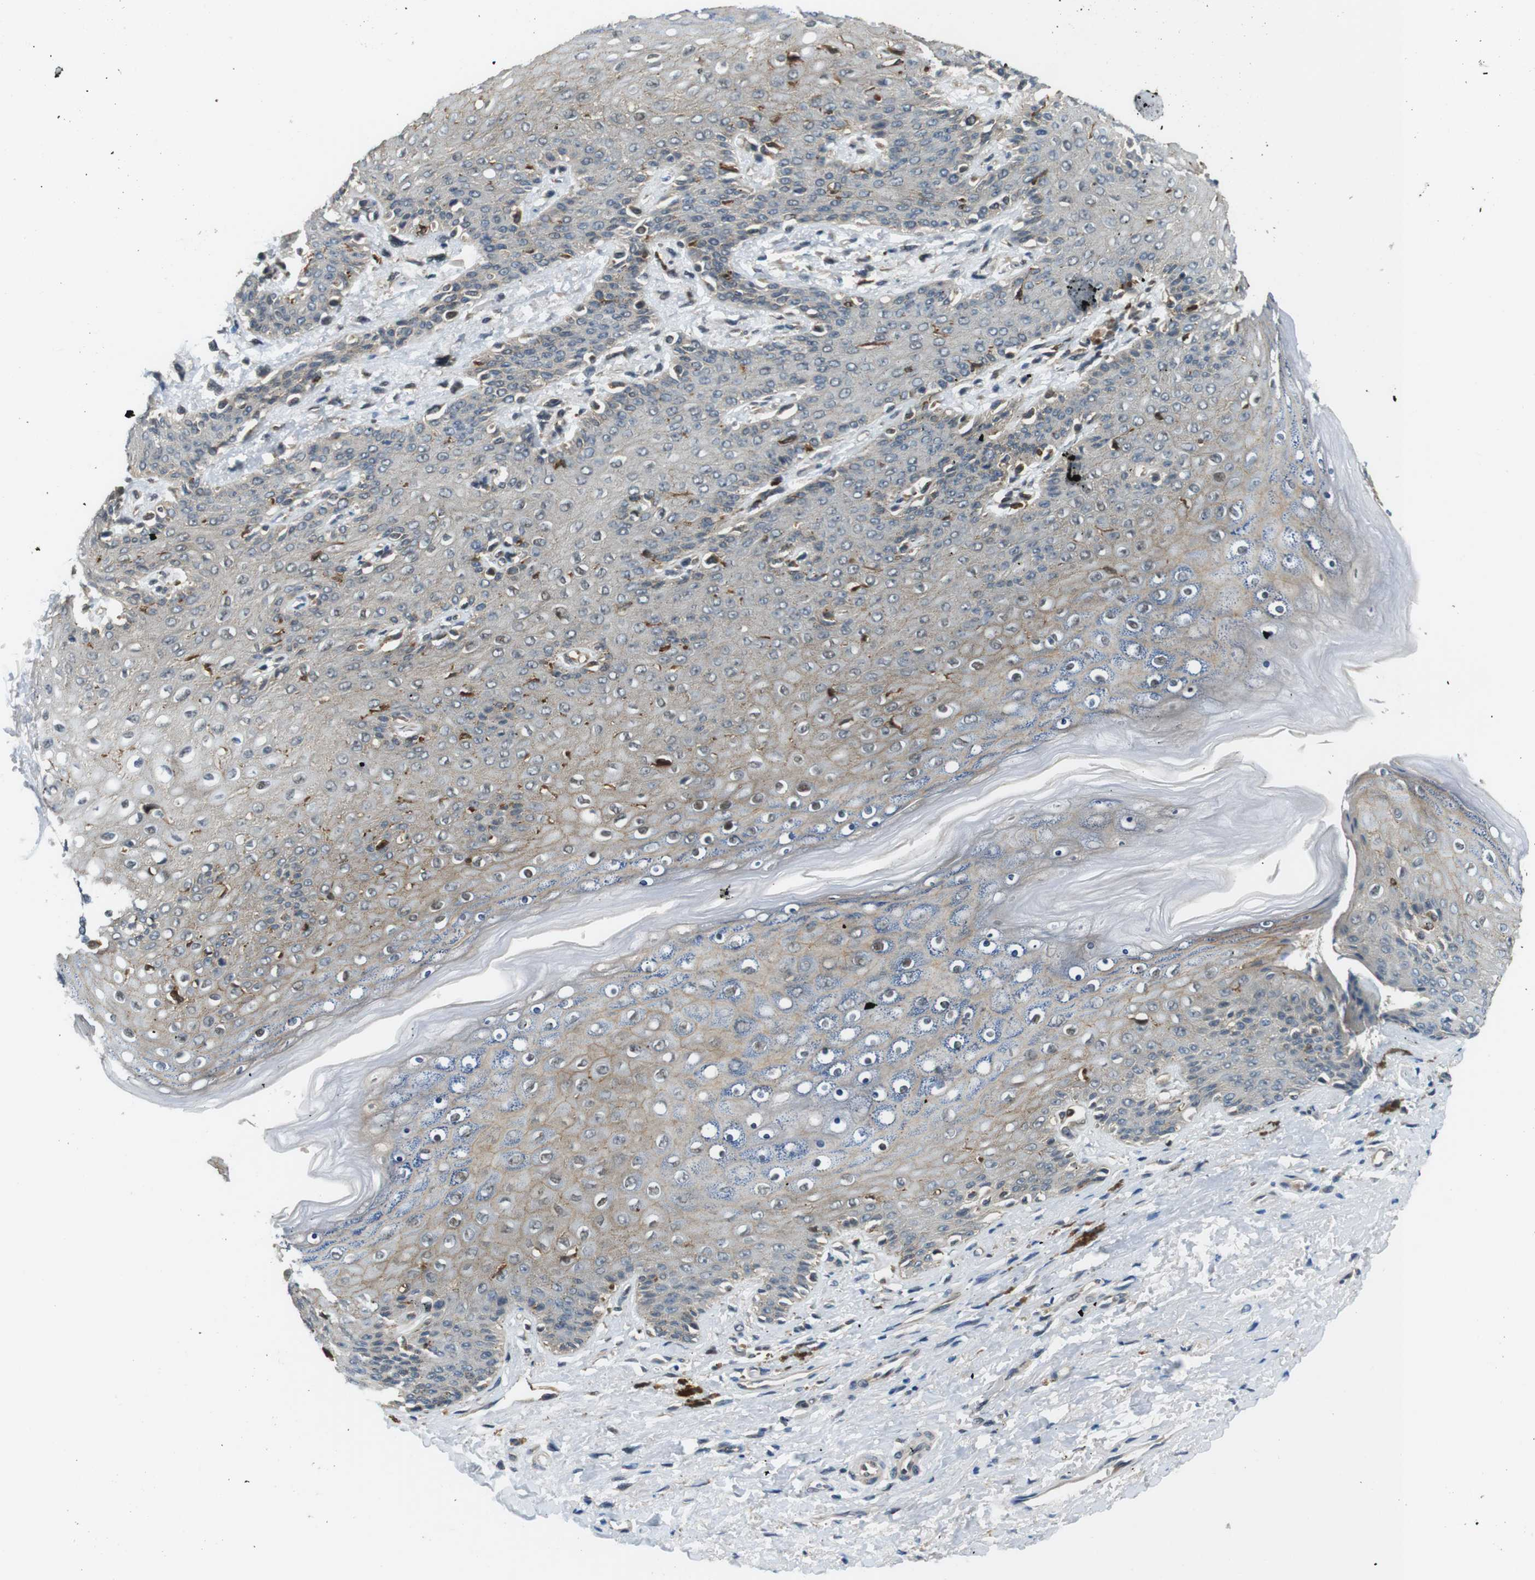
{"staining": {"intensity": "weak", "quantity": "25%-75%", "location": "cytoplasmic/membranous"}, "tissue": "skin", "cell_type": "Epidermal cells", "image_type": "normal", "snomed": [{"axis": "morphology", "description": "Normal tissue, NOS"}, {"axis": "topography", "description": "Anal"}], "caption": "IHC micrograph of benign skin: skin stained using immunohistochemistry displays low levels of weak protein expression localized specifically in the cytoplasmic/membranous of epidermal cells, appearing as a cytoplasmic/membranous brown color.", "gene": "PALD1", "patient": {"sex": "female", "age": 46}}